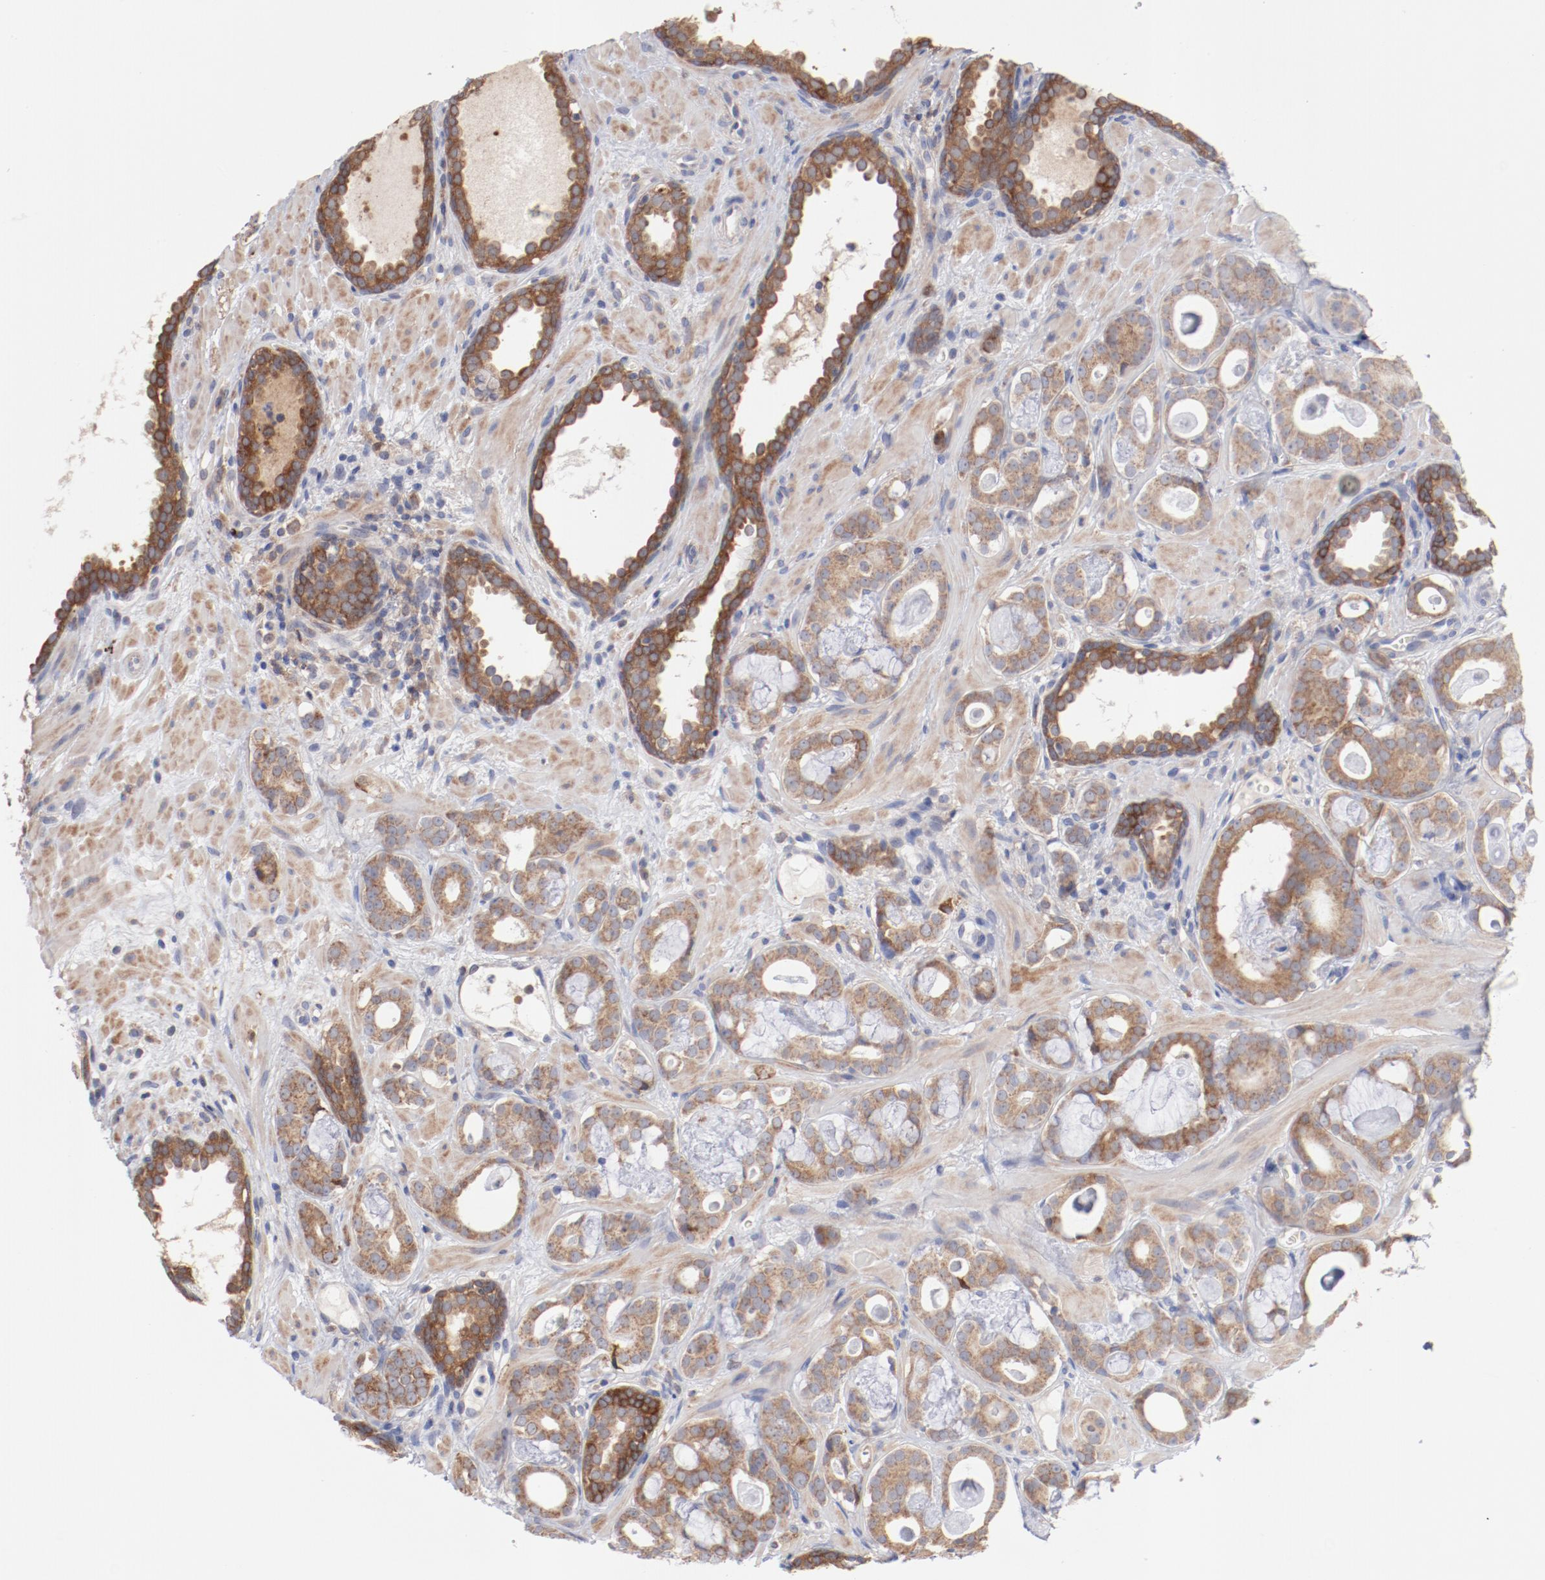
{"staining": {"intensity": "moderate", "quantity": ">75%", "location": "cytoplasmic/membranous"}, "tissue": "prostate cancer", "cell_type": "Tumor cells", "image_type": "cancer", "snomed": [{"axis": "morphology", "description": "Adenocarcinoma, Low grade"}, {"axis": "topography", "description": "Prostate"}], "caption": "A brown stain shows moderate cytoplasmic/membranous positivity of a protein in human prostate cancer (adenocarcinoma (low-grade)) tumor cells.", "gene": "PPFIBP2", "patient": {"sex": "male", "age": 57}}